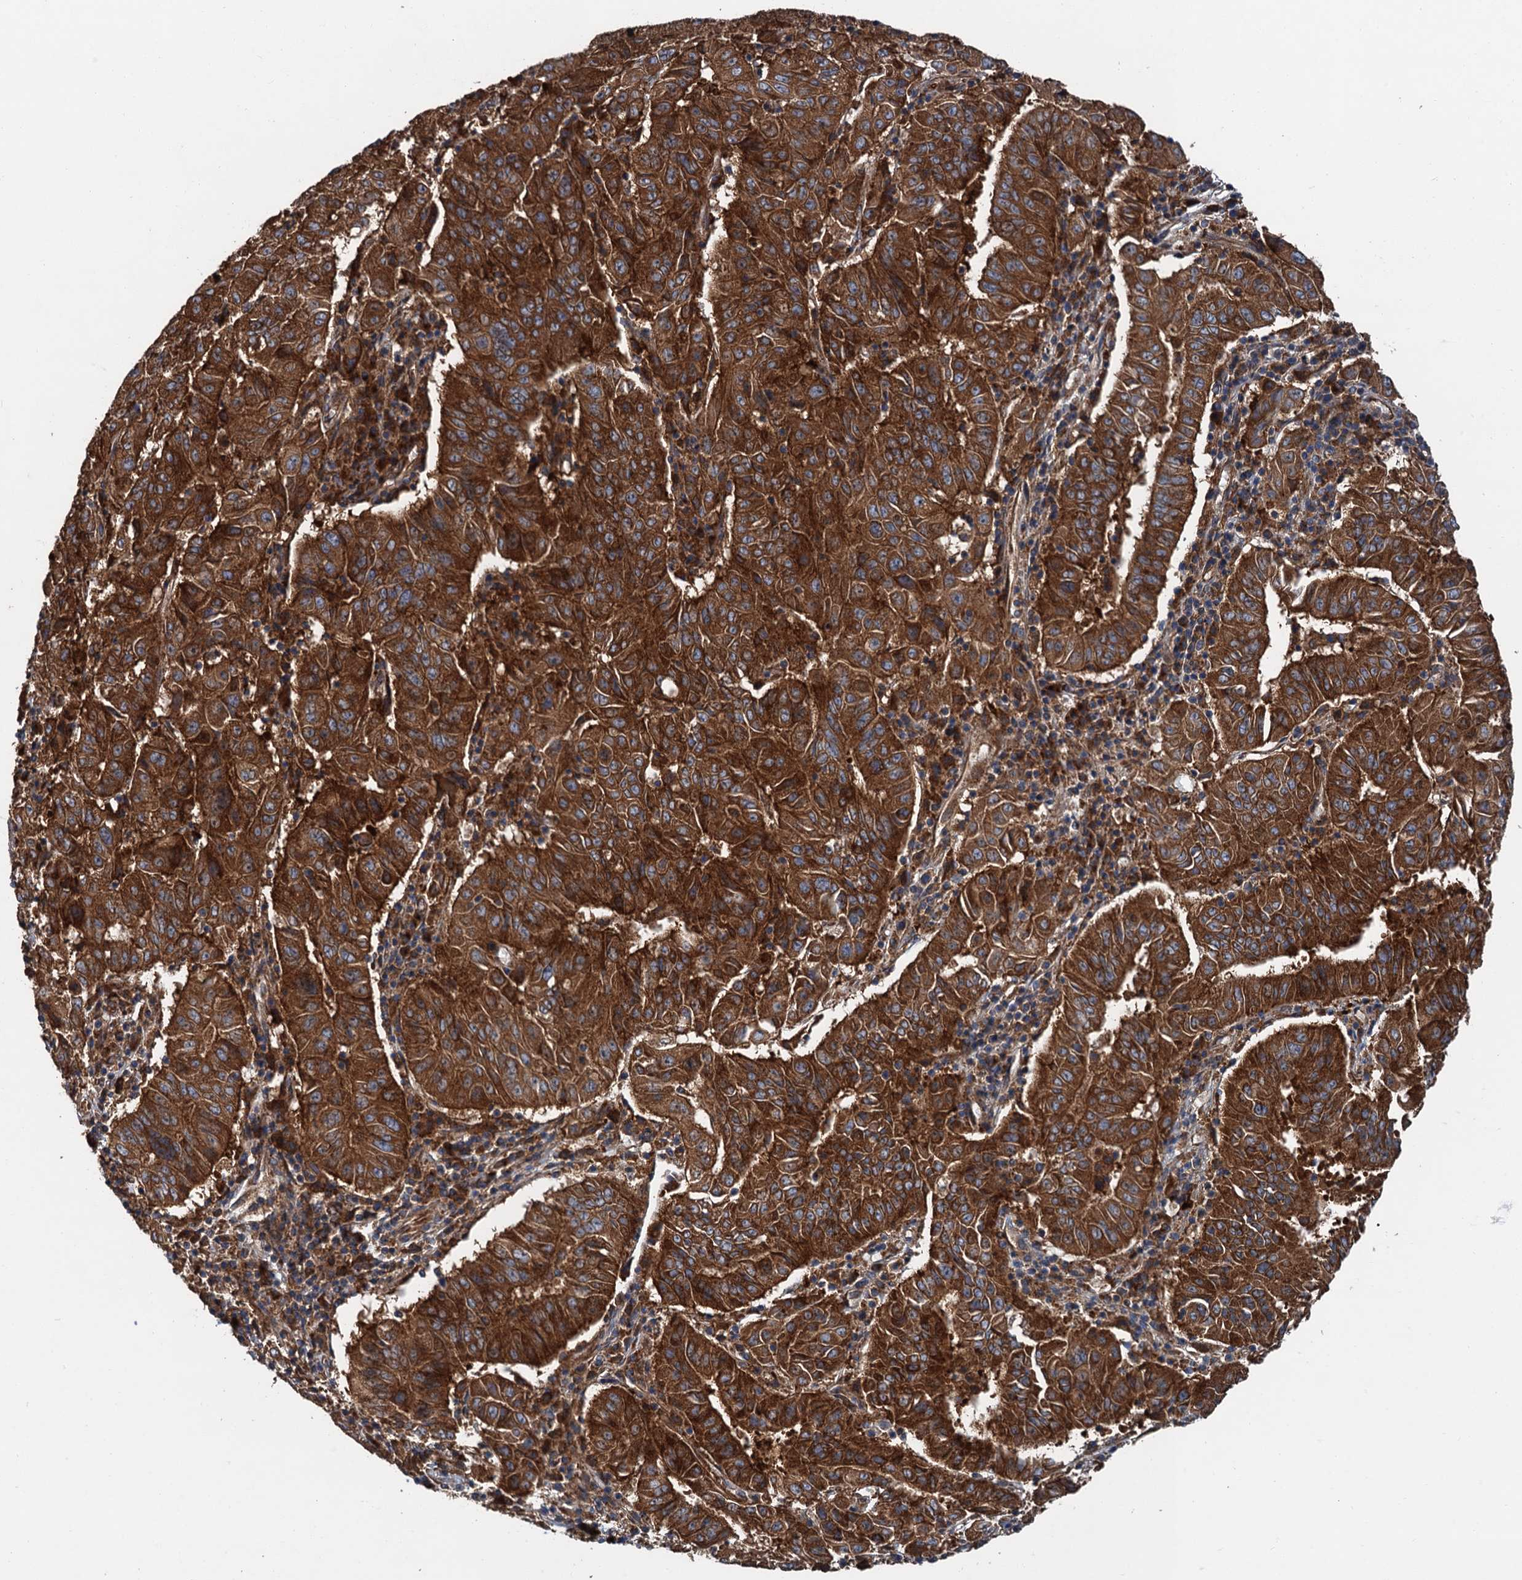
{"staining": {"intensity": "strong", "quantity": ">75%", "location": "cytoplasmic/membranous"}, "tissue": "pancreatic cancer", "cell_type": "Tumor cells", "image_type": "cancer", "snomed": [{"axis": "morphology", "description": "Adenocarcinoma, NOS"}, {"axis": "topography", "description": "Pancreas"}], "caption": "Immunohistochemistry (IHC) histopathology image of adenocarcinoma (pancreatic) stained for a protein (brown), which exhibits high levels of strong cytoplasmic/membranous expression in approximately >75% of tumor cells.", "gene": "COG3", "patient": {"sex": "male", "age": 63}}